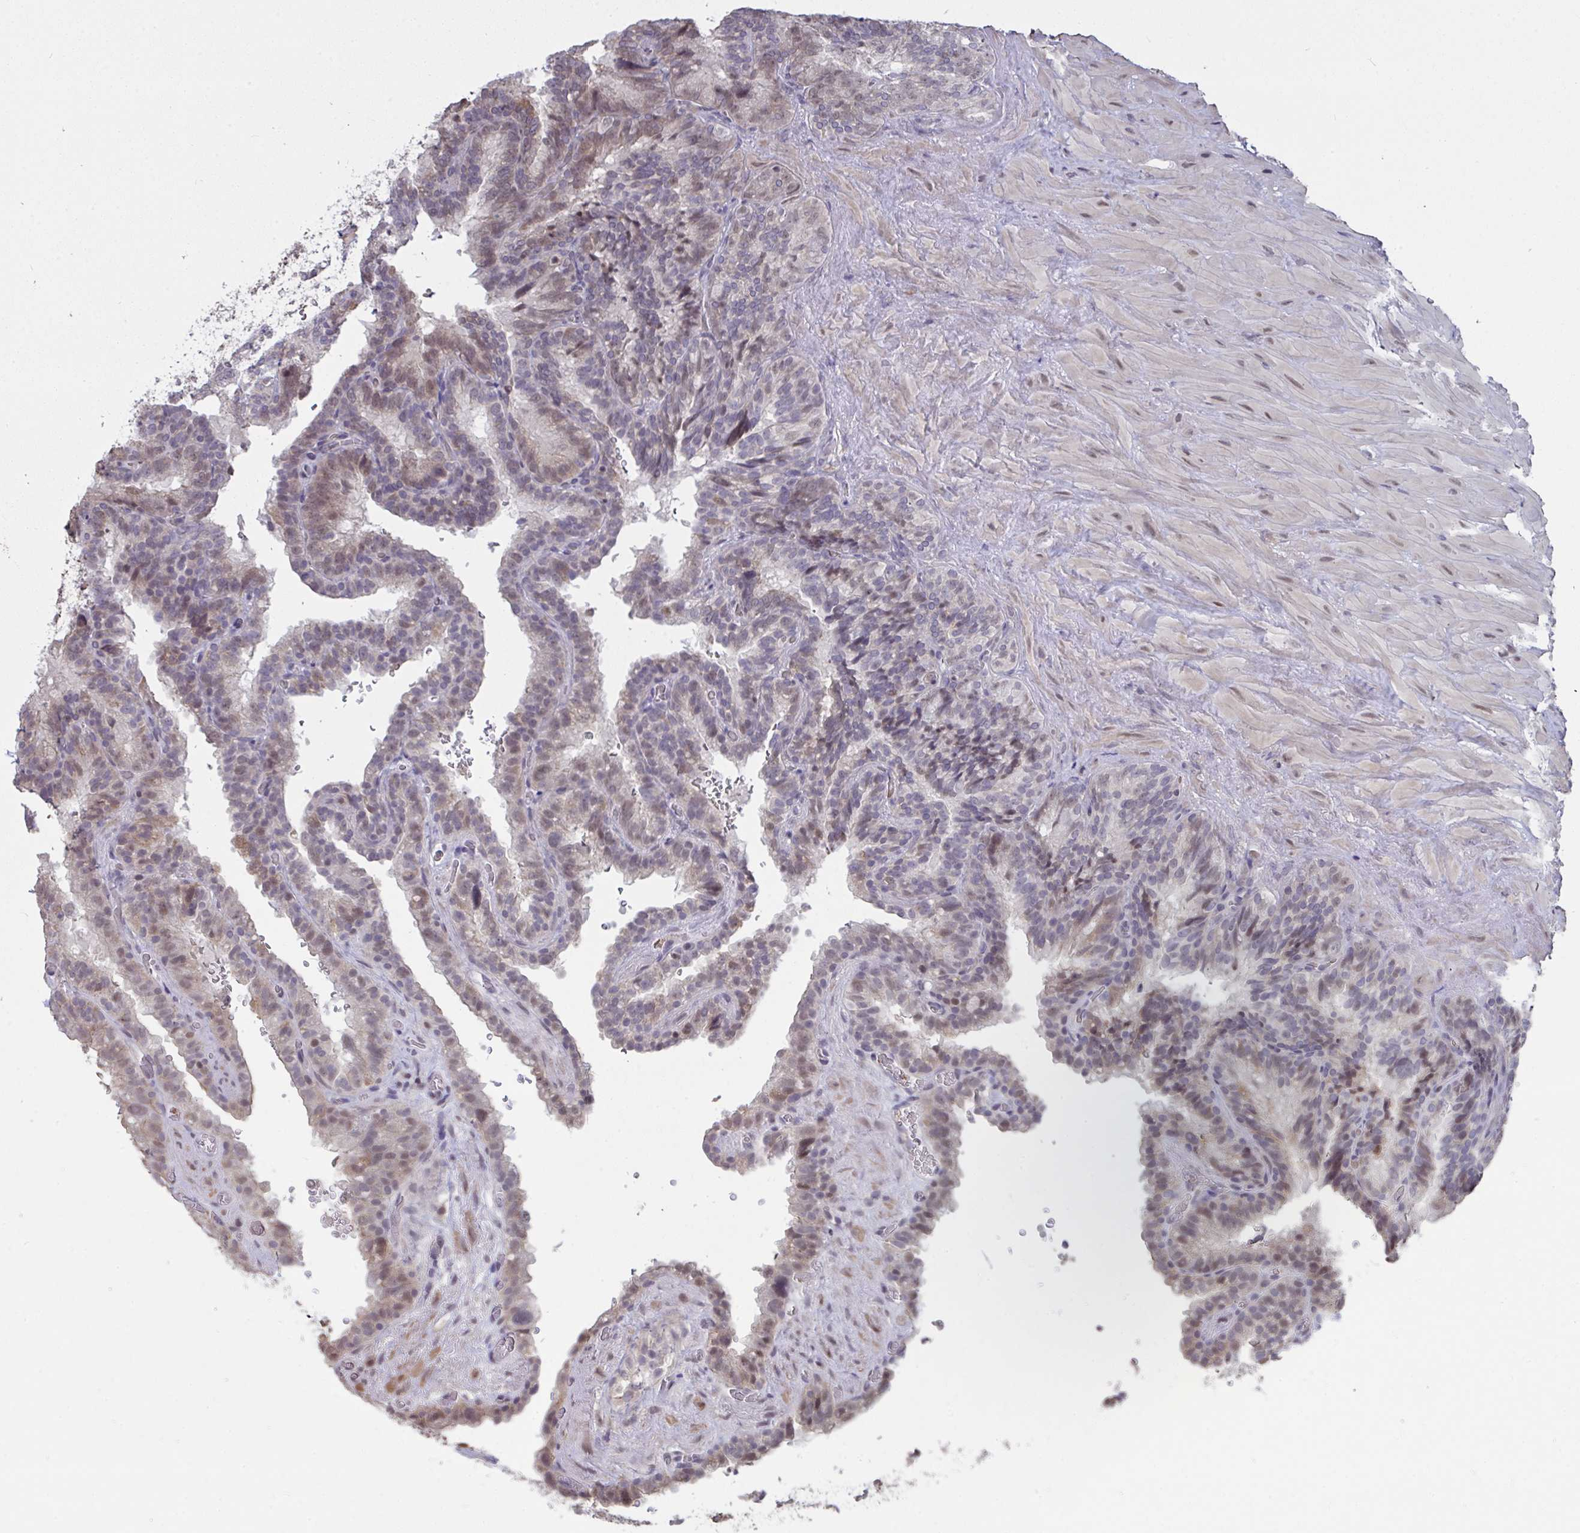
{"staining": {"intensity": "weak", "quantity": "<25%", "location": "cytoplasmic/membranous,nuclear"}, "tissue": "seminal vesicle", "cell_type": "Glandular cells", "image_type": "normal", "snomed": [{"axis": "morphology", "description": "Normal tissue, NOS"}, {"axis": "topography", "description": "Seminal veicle"}], "caption": "High power microscopy image of an IHC image of unremarkable seminal vesicle, revealing no significant expression in glandular cells. (IHC, brightfield microscopy, high magnification).", "gene": "SAP30", "patient": {"sex": "male", "age": 60}}